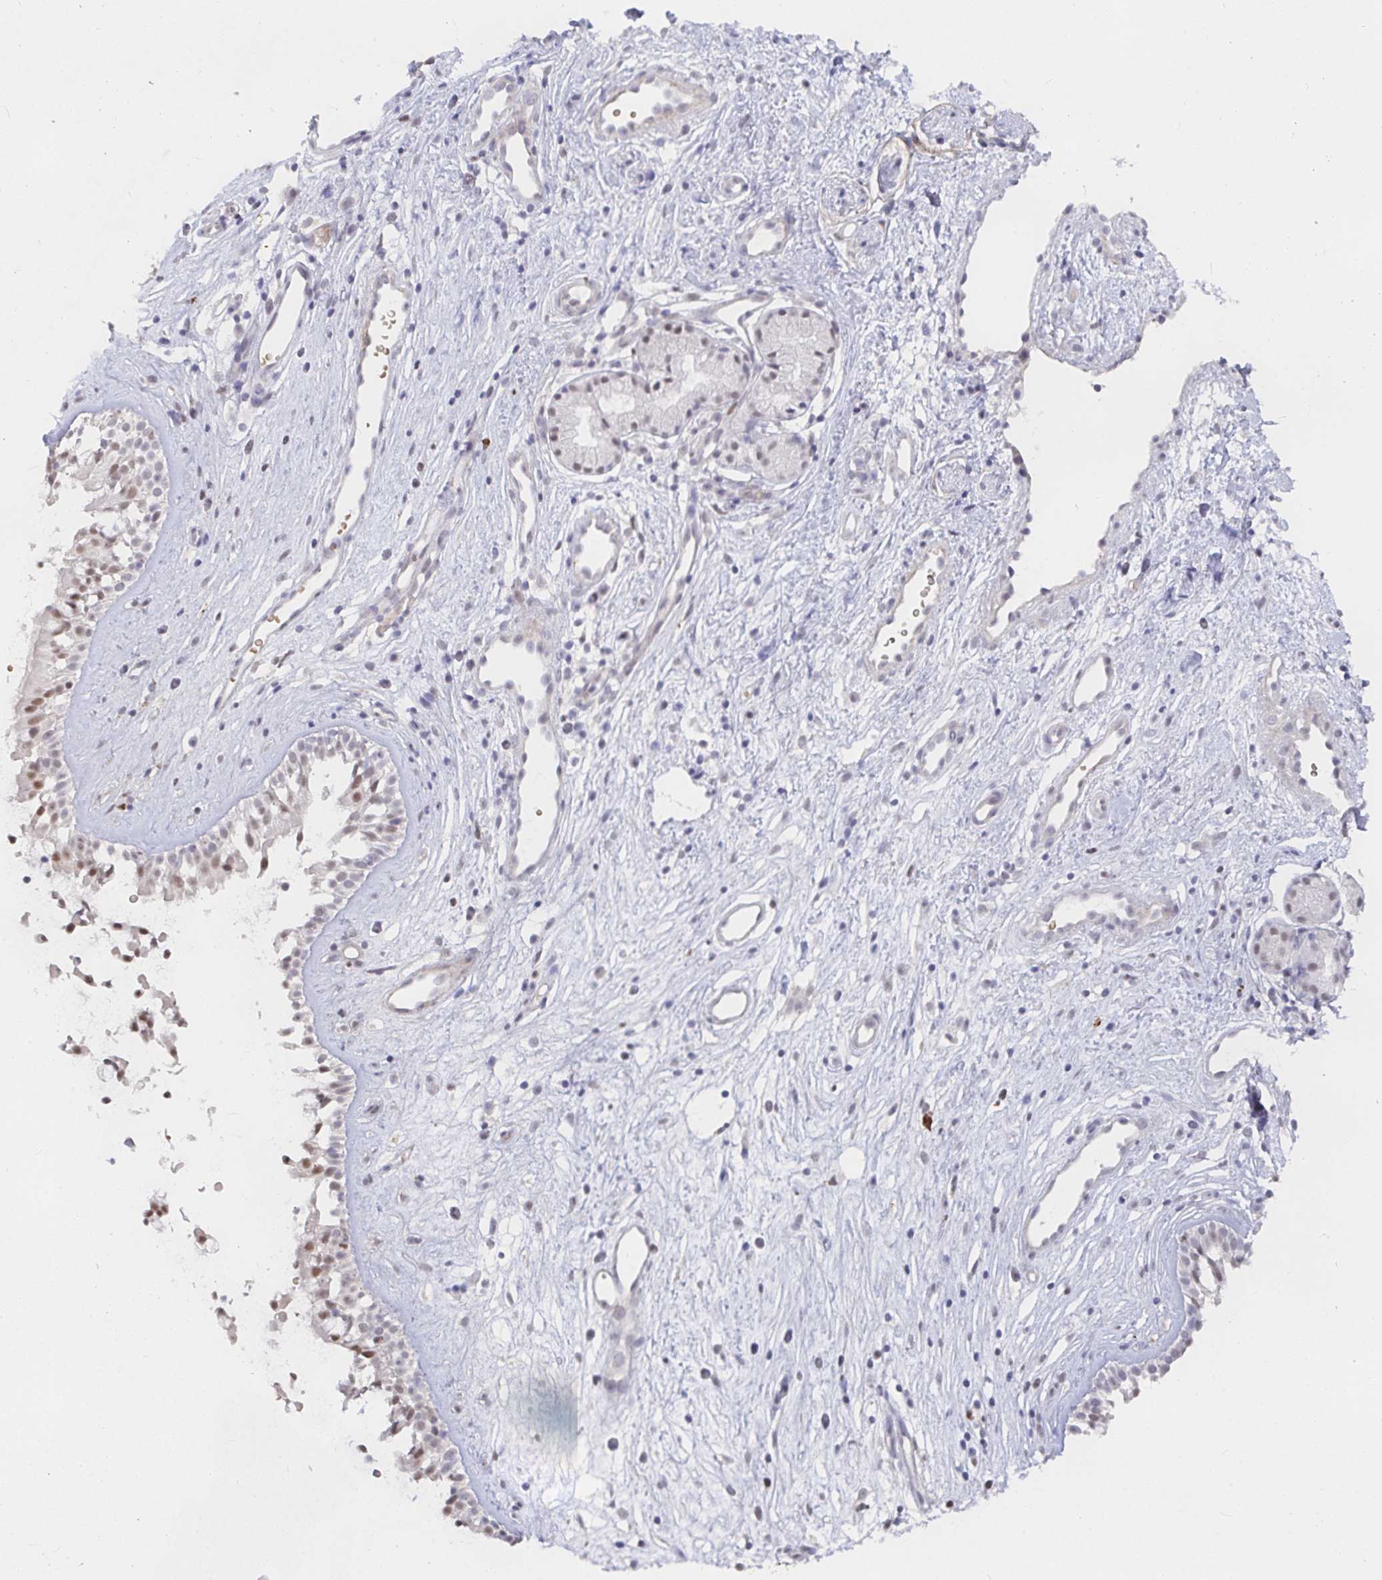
{"staining": {"intensity": "moderate", "quantity": "<25%", "location": "nuclear"}, "tissue": "nasopharynx", "cell_type": "Respiratory epithelial cells", "image_type": "normal", "snomed": [{"axis": "morphology", "description": "Normal tissue, NOS"}, {"axis": "topography", "description": "Nasopharynx"}], "caption": "Respiratory epithelial cells show moderate nuclear staining in about <25% of cells in benign nasopharynx. (DAB IHC with brightfield microscopy, high magnification).", "gene": "RCOR1", "patient": {"sex": "male", "age": 32}}